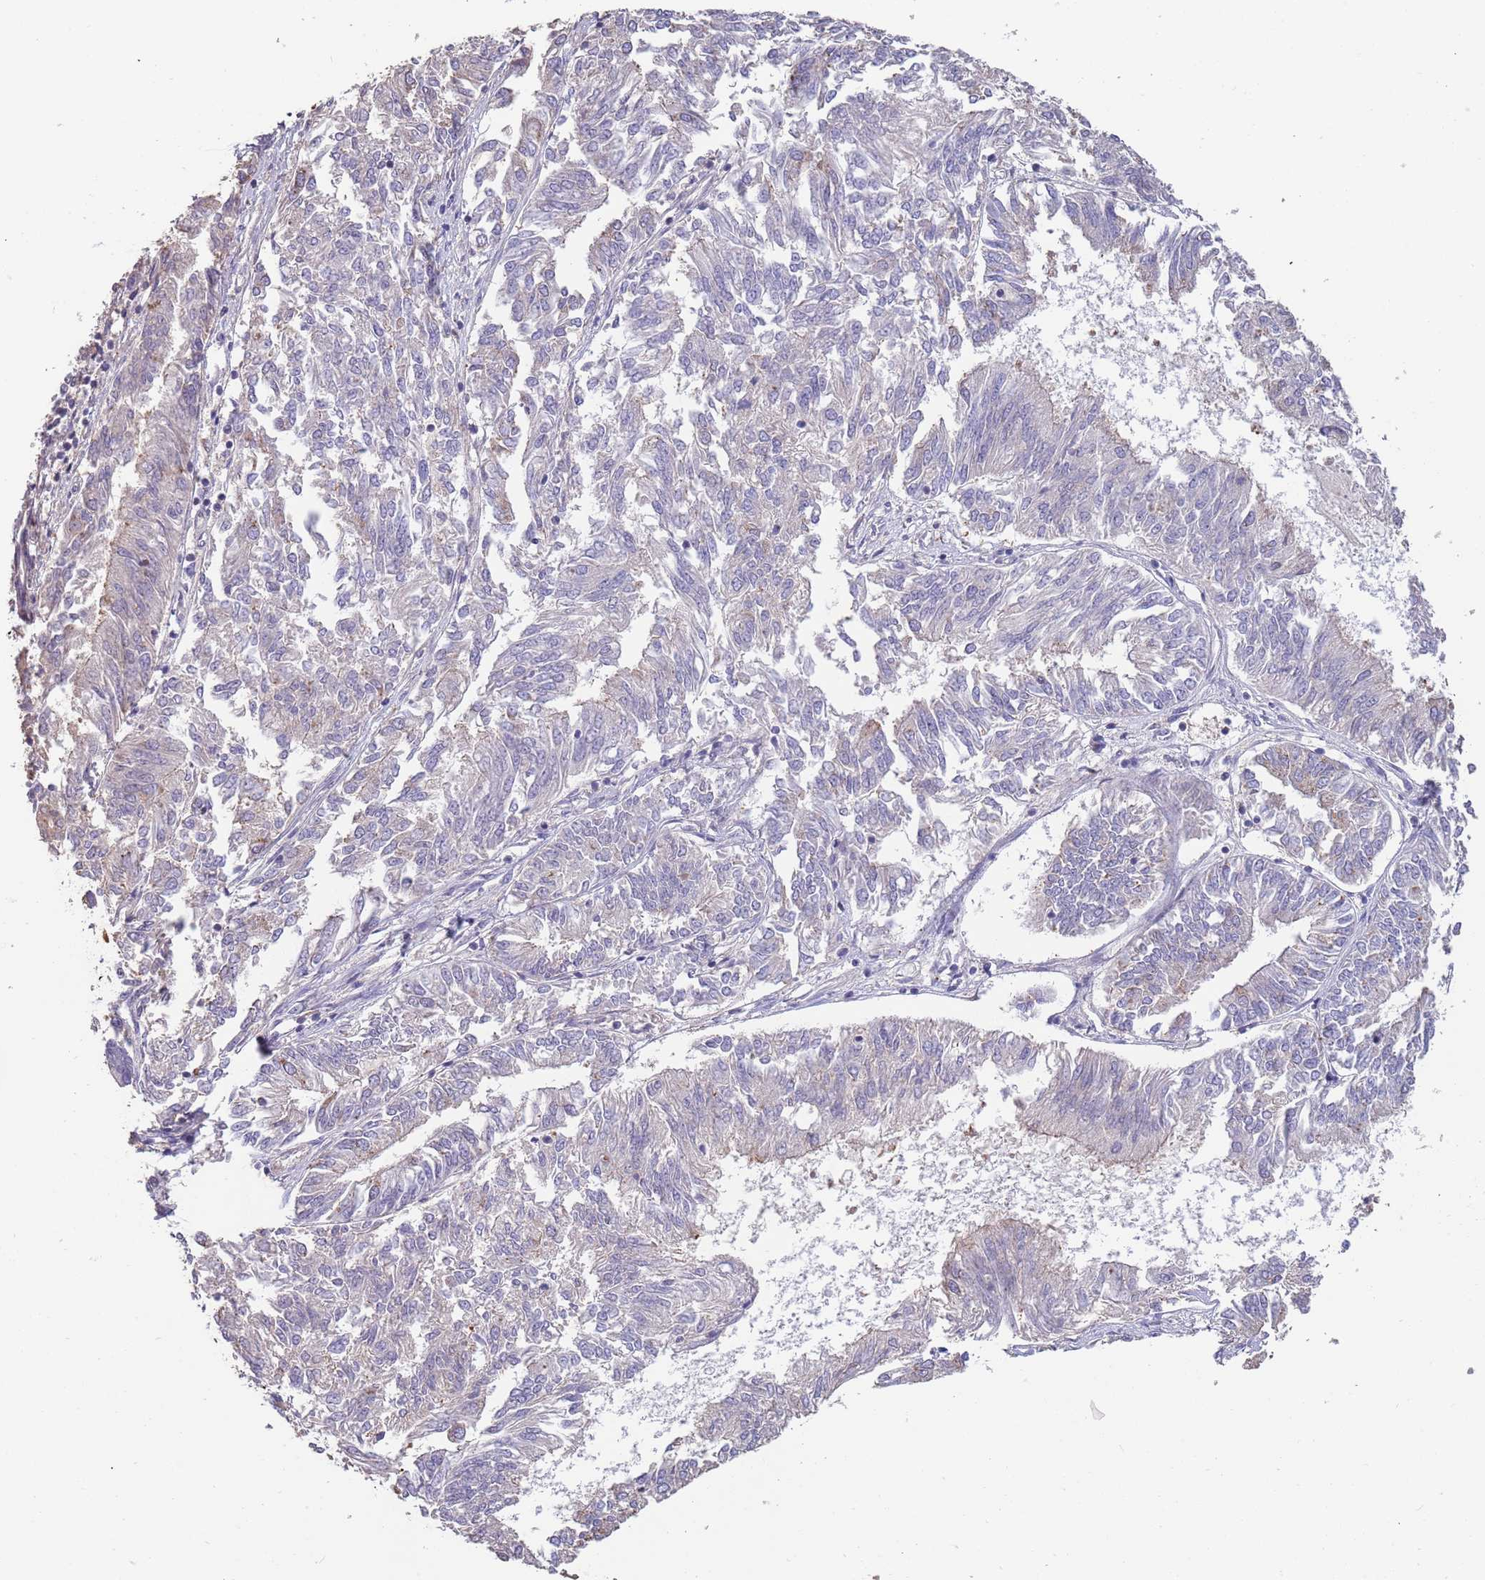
{"staining": {"intensity": "negative", "quantity": "none", "location": "none"}, "tissue": "endometrial cancer", "cell_type": "Tumor cells", "image_type": "cancer", "snomed": [{"axis": "morphology", "description": "Adenocarcinoma, NOS"}, {"axis": "topography", "description": "Endometrium"}], "caption": "This is an IHC photomicrograph of endometrial adenocarcinoma. There is no positivity in tumor cells.", "gene": "SUSD1", "patient": {"sex": "female", "age": 58}}